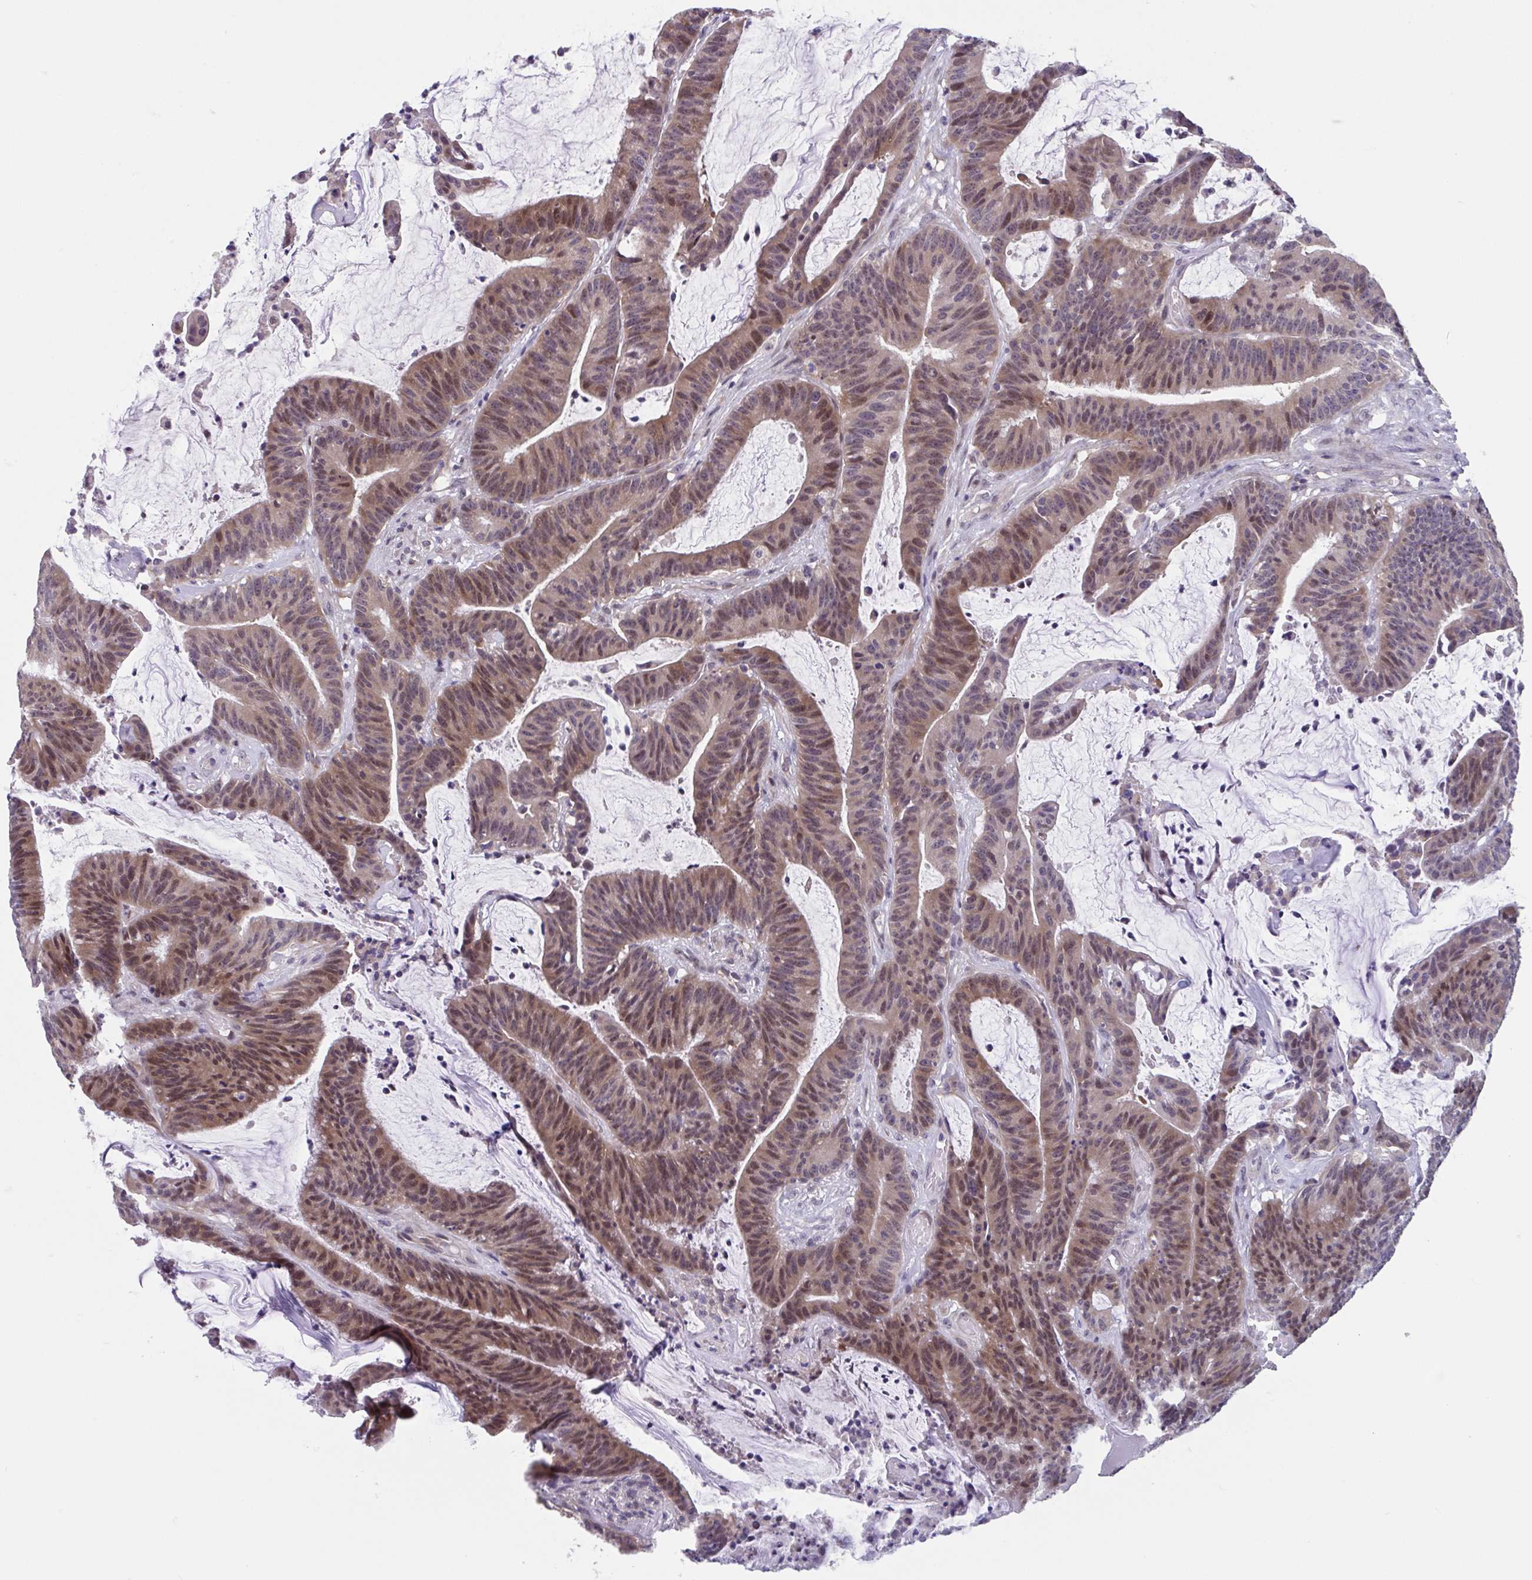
{"staining": {"intensity": "moderate", "quantity": "25%-75%", "location": "cytoplasmic/membranous,nuclear"}, "tissue": "colorectal cancer", "cell_type": "Tumor cells", "image_type": "cancer", "snomed": [{"axis": "morphology", "description": "Adenocarcinoma, NOS"}, {"axis": "topography", "description": "Colon"}], "caption": "IHC of colorectal cancer exhibits medium levels of moderate cytoplasmic/membranous and nuclear expression in approximately 25%-75% of tumor cells.", "gene": "RIOK1", "patient": {"sex": "female", "age": 78}}